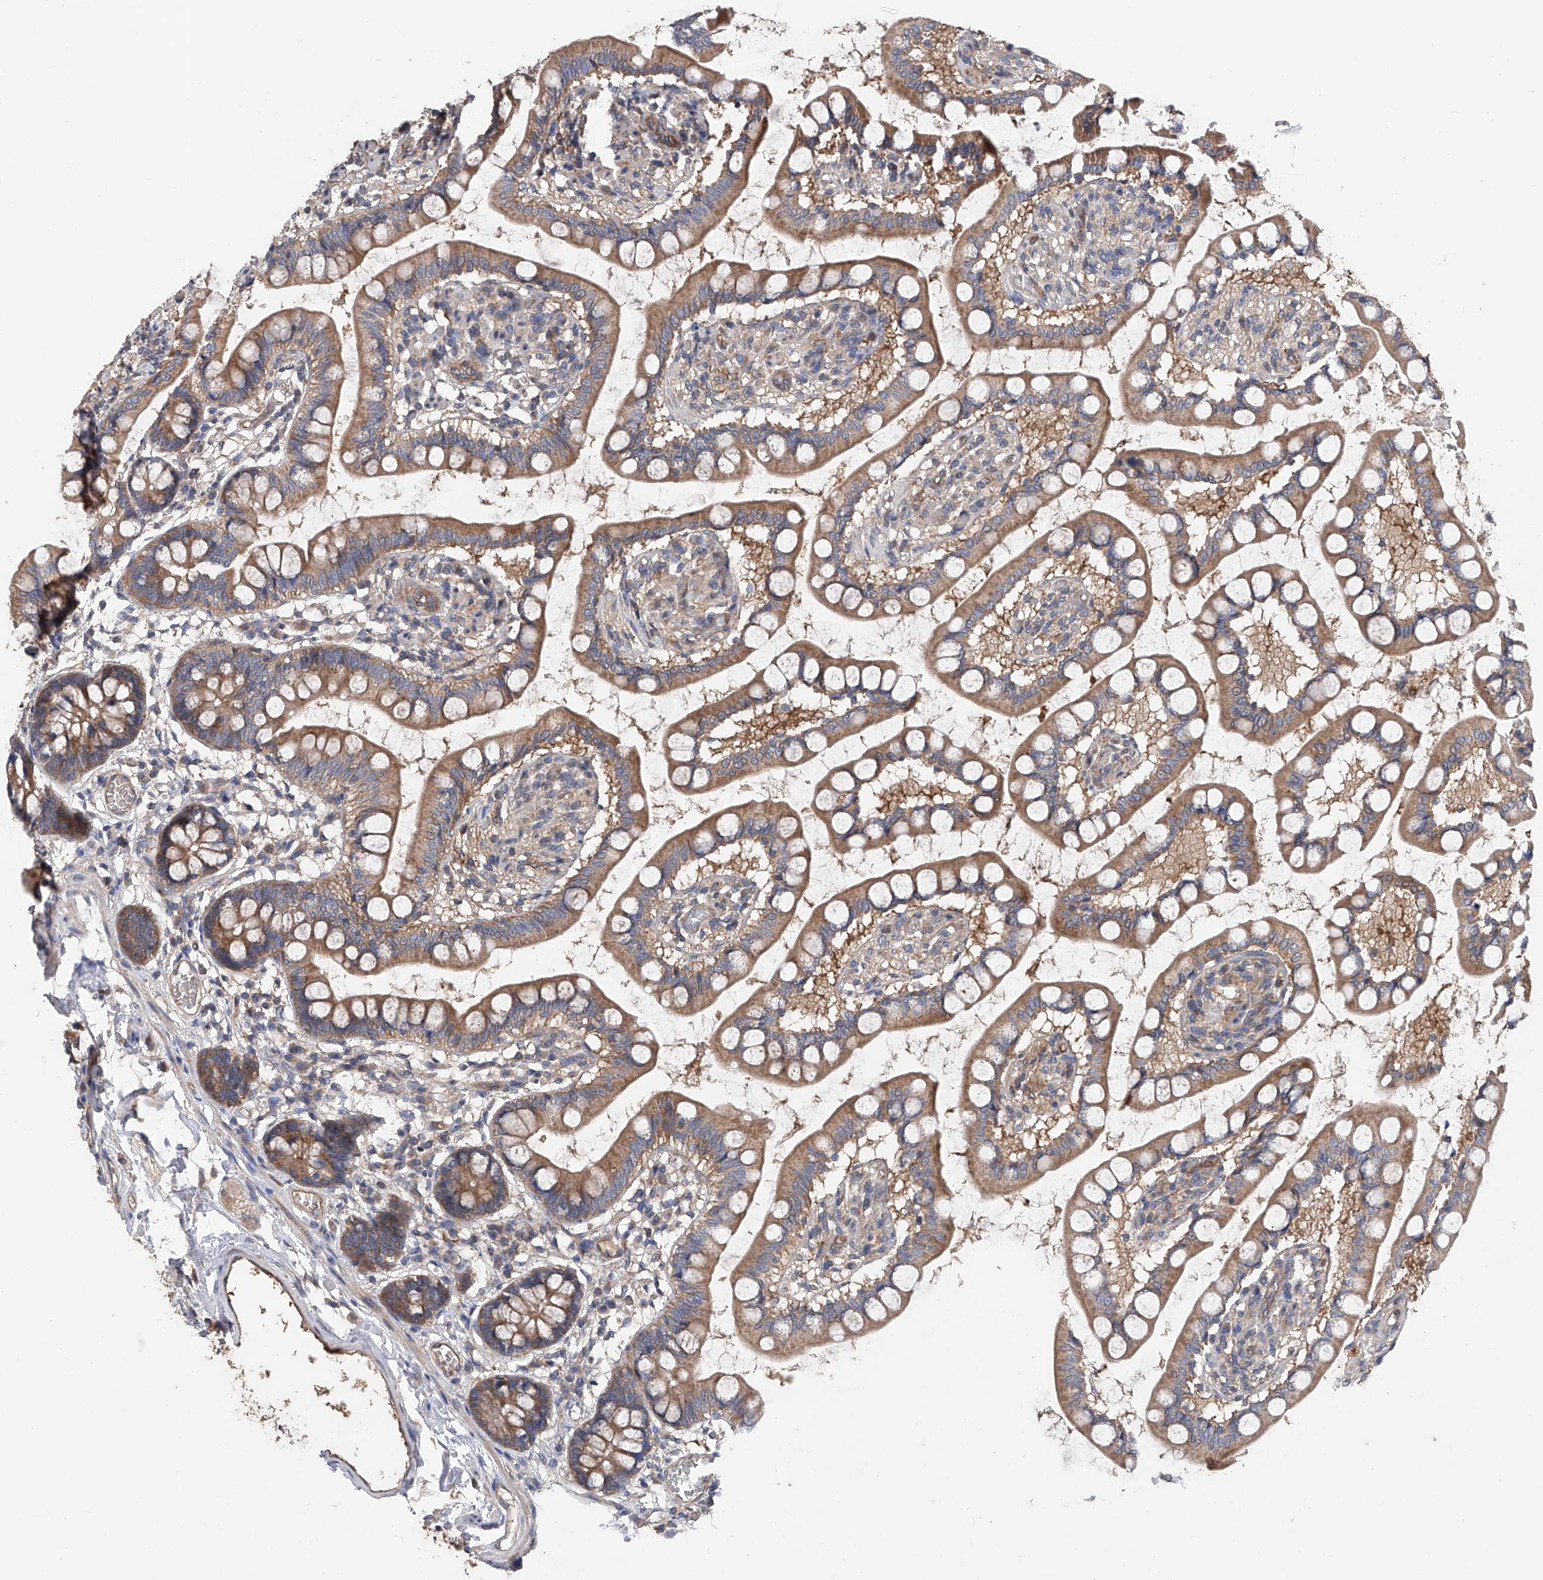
{"staining": {"intensity": "moderate", "quantity": ">75%", "location": "cytoplasmic/membranous"}, "tissue": "small intestine", "cell_type": "Glandular cells", "image_type": "normal", "snomed": [{"axis": "morphology", "description": "Normal tissue, NOS"}, {"axis": "topography", "description": "Small intestine"}], "caption": "This photomicrograph shows immunohistochemistry (IHC) staining of normal human small intestine, with medium moderate cytoplasmic/membranous positivity in approximately >75% of glandular cells.", "gene": "PTK2", "patient": {"sex": "male", "age": 52}}